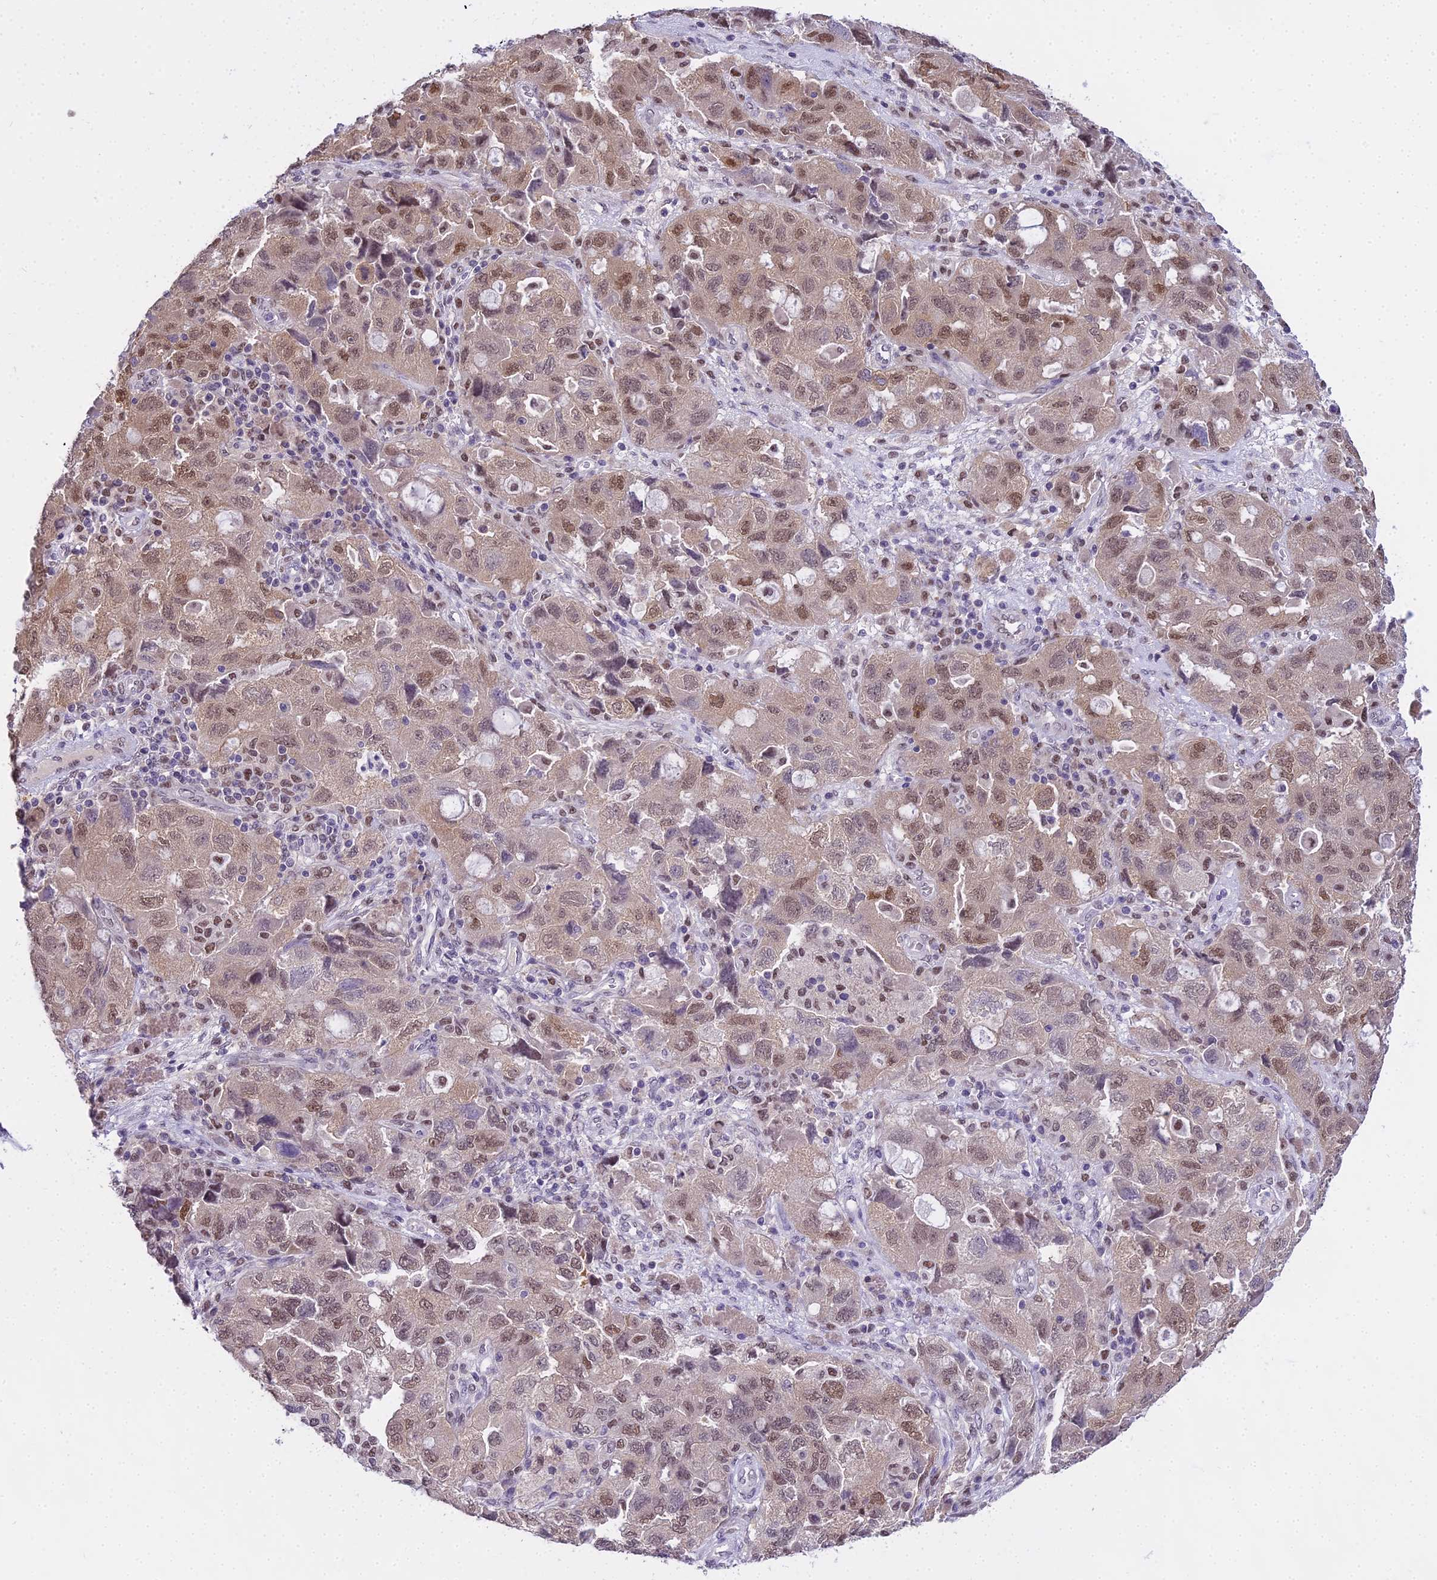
{"staining": {"intensity": "moderate", "quantity": ">75%", "location": "nuclear"}, "tissue": "ovarian cancer", "cell_type": "Tumor cells", "image_type": "cancer", "snomed": [{"axis": "morphology", "description": "Carcinoma, NOS"}, {"axis": "morphology", "description": "Cystadenocarcinoma, serous, NOS"}, {"axis": "topography", "description": "Ovary"}], "caption": "An immunohistochemistry (IHC) image of neoplastic tissue is shown. Protein staining in brown labels moderate nuclear positivity in carcinoma (ovarian) within tumor cells. The staining is performed using DAB brown chromogen to label protein expression. The nuclei are counter-stained blue using hematoxylin.", "gene": "MAT2A", "patient": {"sex": "female", "age": 69}}